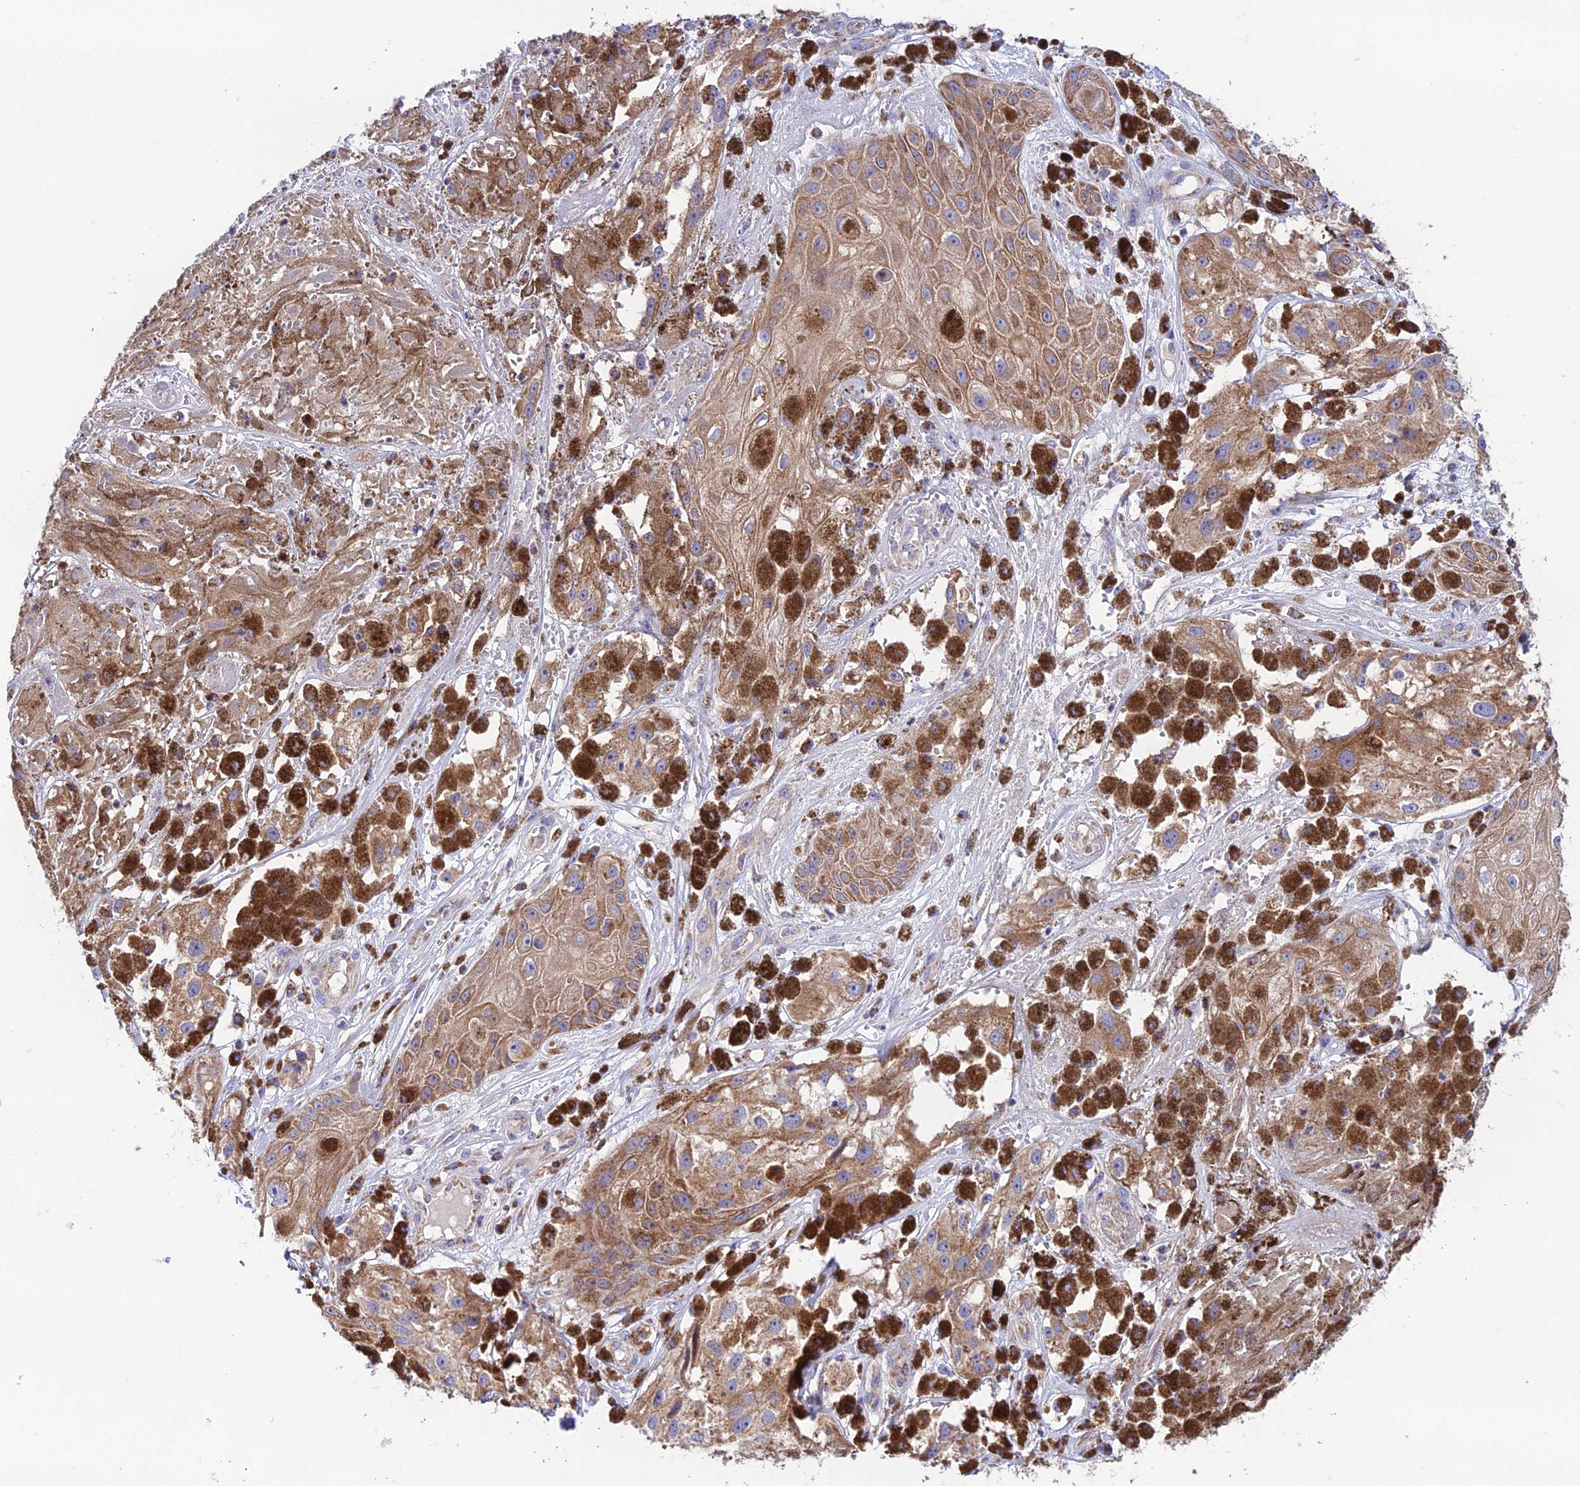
{"staining": {"intensity": "moderate", "quantity": ">75%", "location": "cytoplasmic/membranous"}, "tissue": "melanoma", "cell_type": "Tumor cells", "image_type": "cancer", "snomed": [{"axis": "morphology", "description": "Malignant melanoma, NOS"}, {"axis": "topography", "description": "Skin"}], "caption": "The image exhibits staining of malignant melanoma, revealing moderate cytoplasmic/membranous protein staining (brown color) within tumor cells. (IHC, brightfield microscopy, high magnification).", "gene": "HSDL2", "patient": {"sex": "male", "age": 88}}